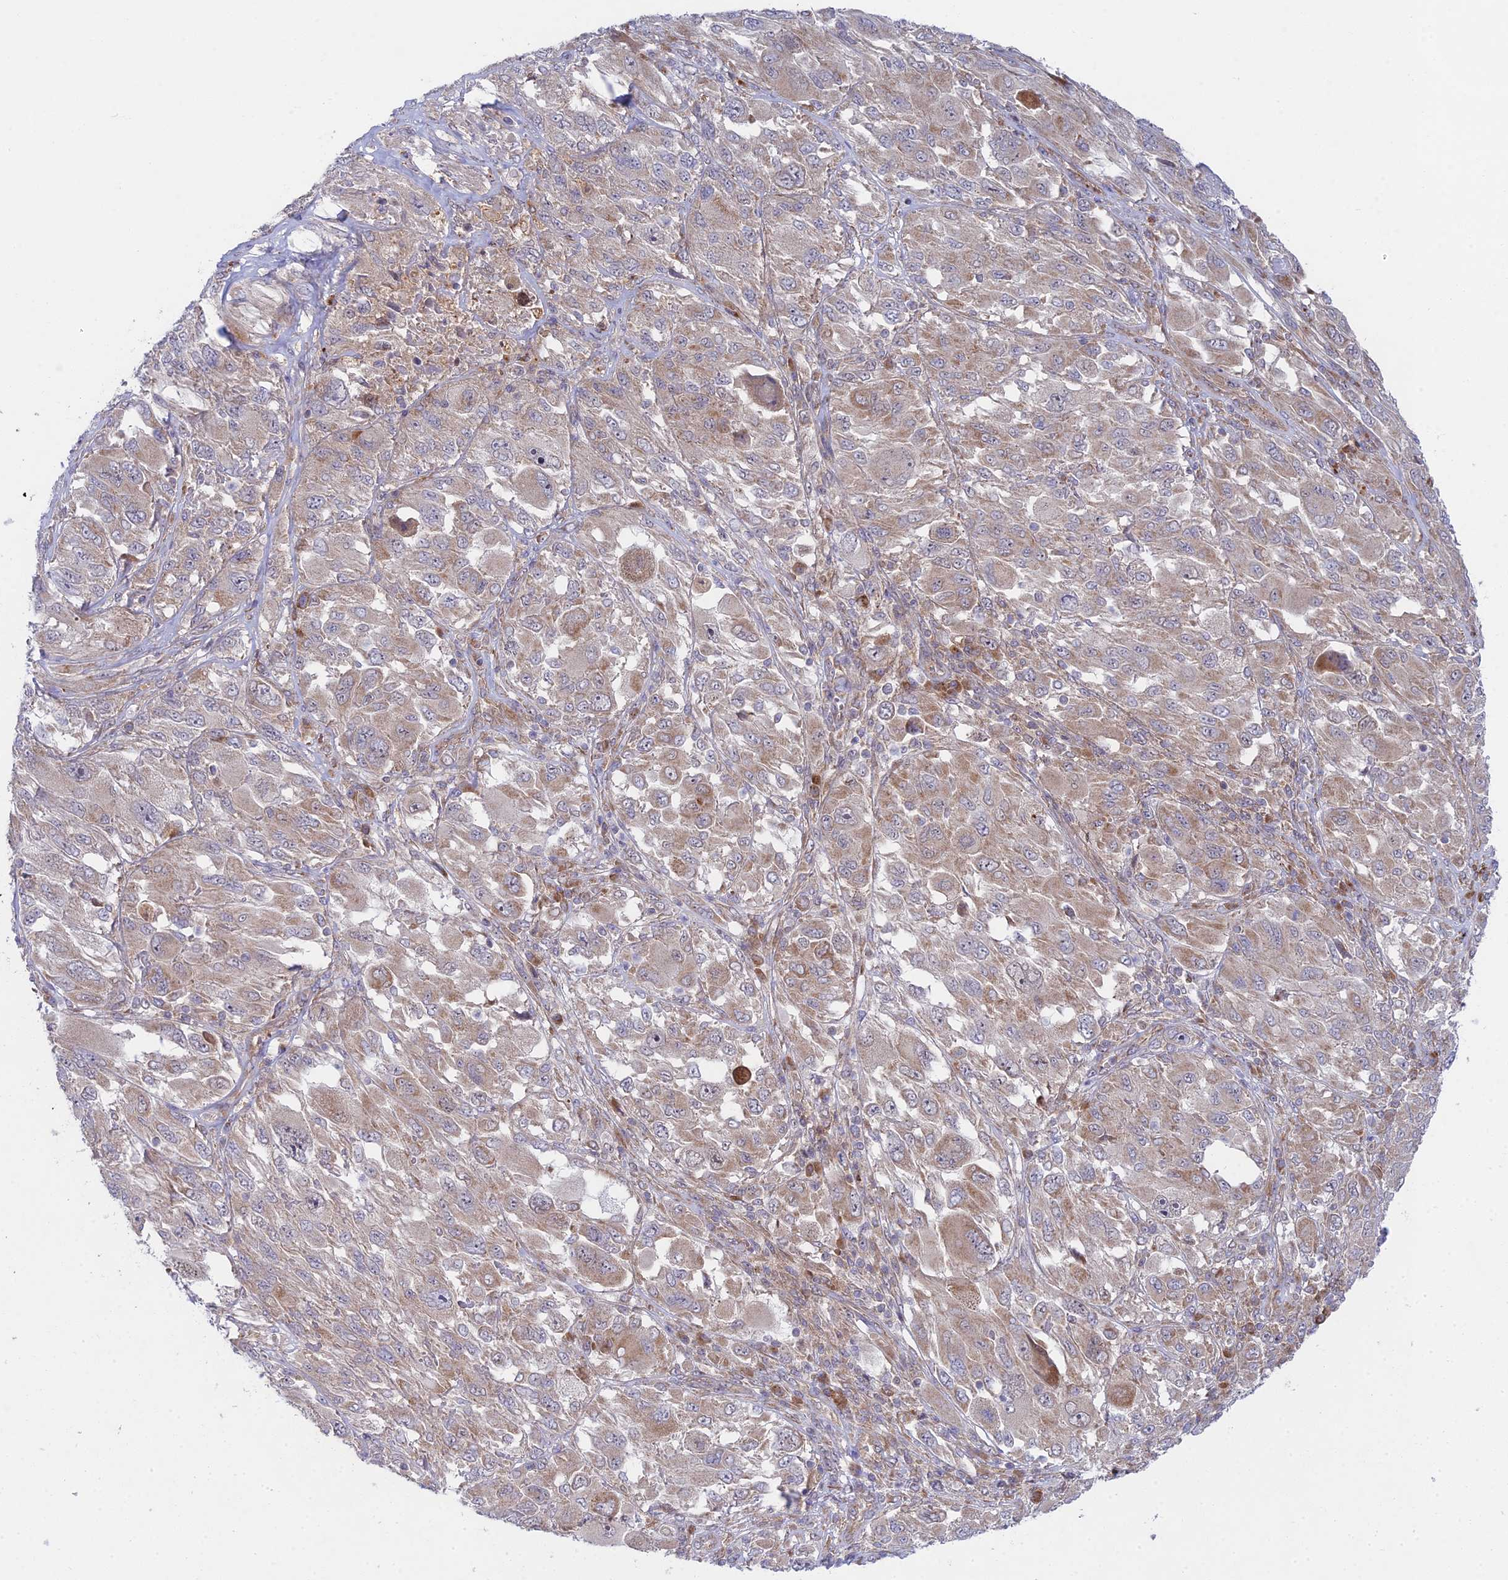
{"staining": {"intensity": "moderate", "quantity": "<25%", "location": "cytoplasmic/membranous"}, "tissue": "melanoma", "cell_type": "Tumor cells", "image_type": "cancer", "snomed": [{"axis": "morphology", "description": "Malignant melanoma, NOS"}, {"axis": "topography", "description": "Skin"}], "caption": "An image showing moderate cytoplasmic/membranous staining in about <25% of tumor cells in melanoma, as visualized by brown immunohistochemical staining.", "gene": "INCA1", "patient": {"sex": "female", "age": 91}}